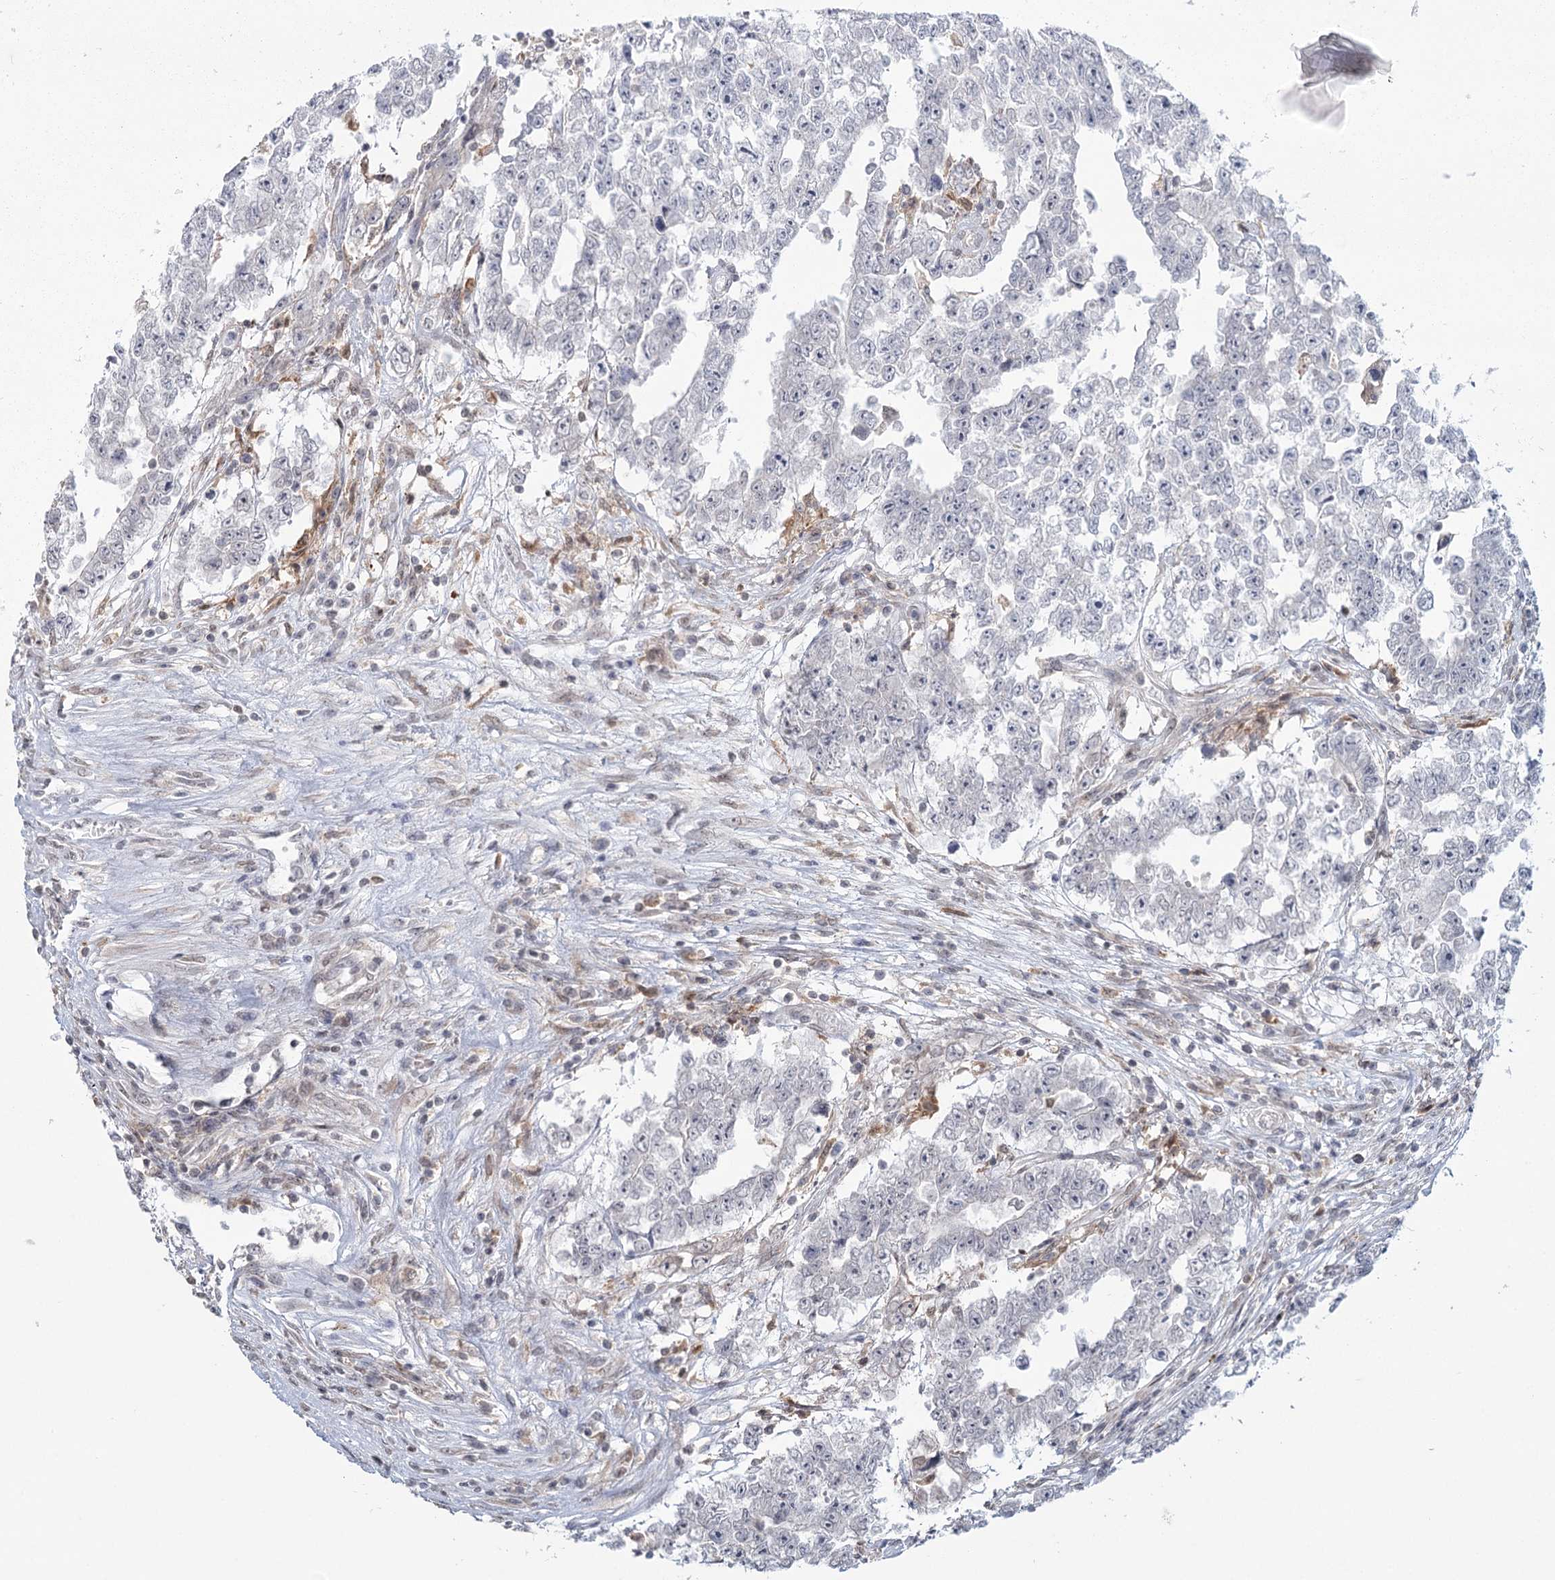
{"staining": {"intensity": "negative", "quantity": "none", "location": "none"}, "tissue": "testis cancer", "cell_type": "Tumor cells", "image_type": "cancer", "snomed": [{"axis": "morphology", "description": "Carcinoma, Embryonal, NOS"}, {"axis": "topography", "description": "Testis"}], "caption": "This is an immunohistochemistry image of human testis embryonal carcinoma. There is no staining in tumor cells.", "gene": "TMEM70", "patient": {"sex": "male", "age": 25}}